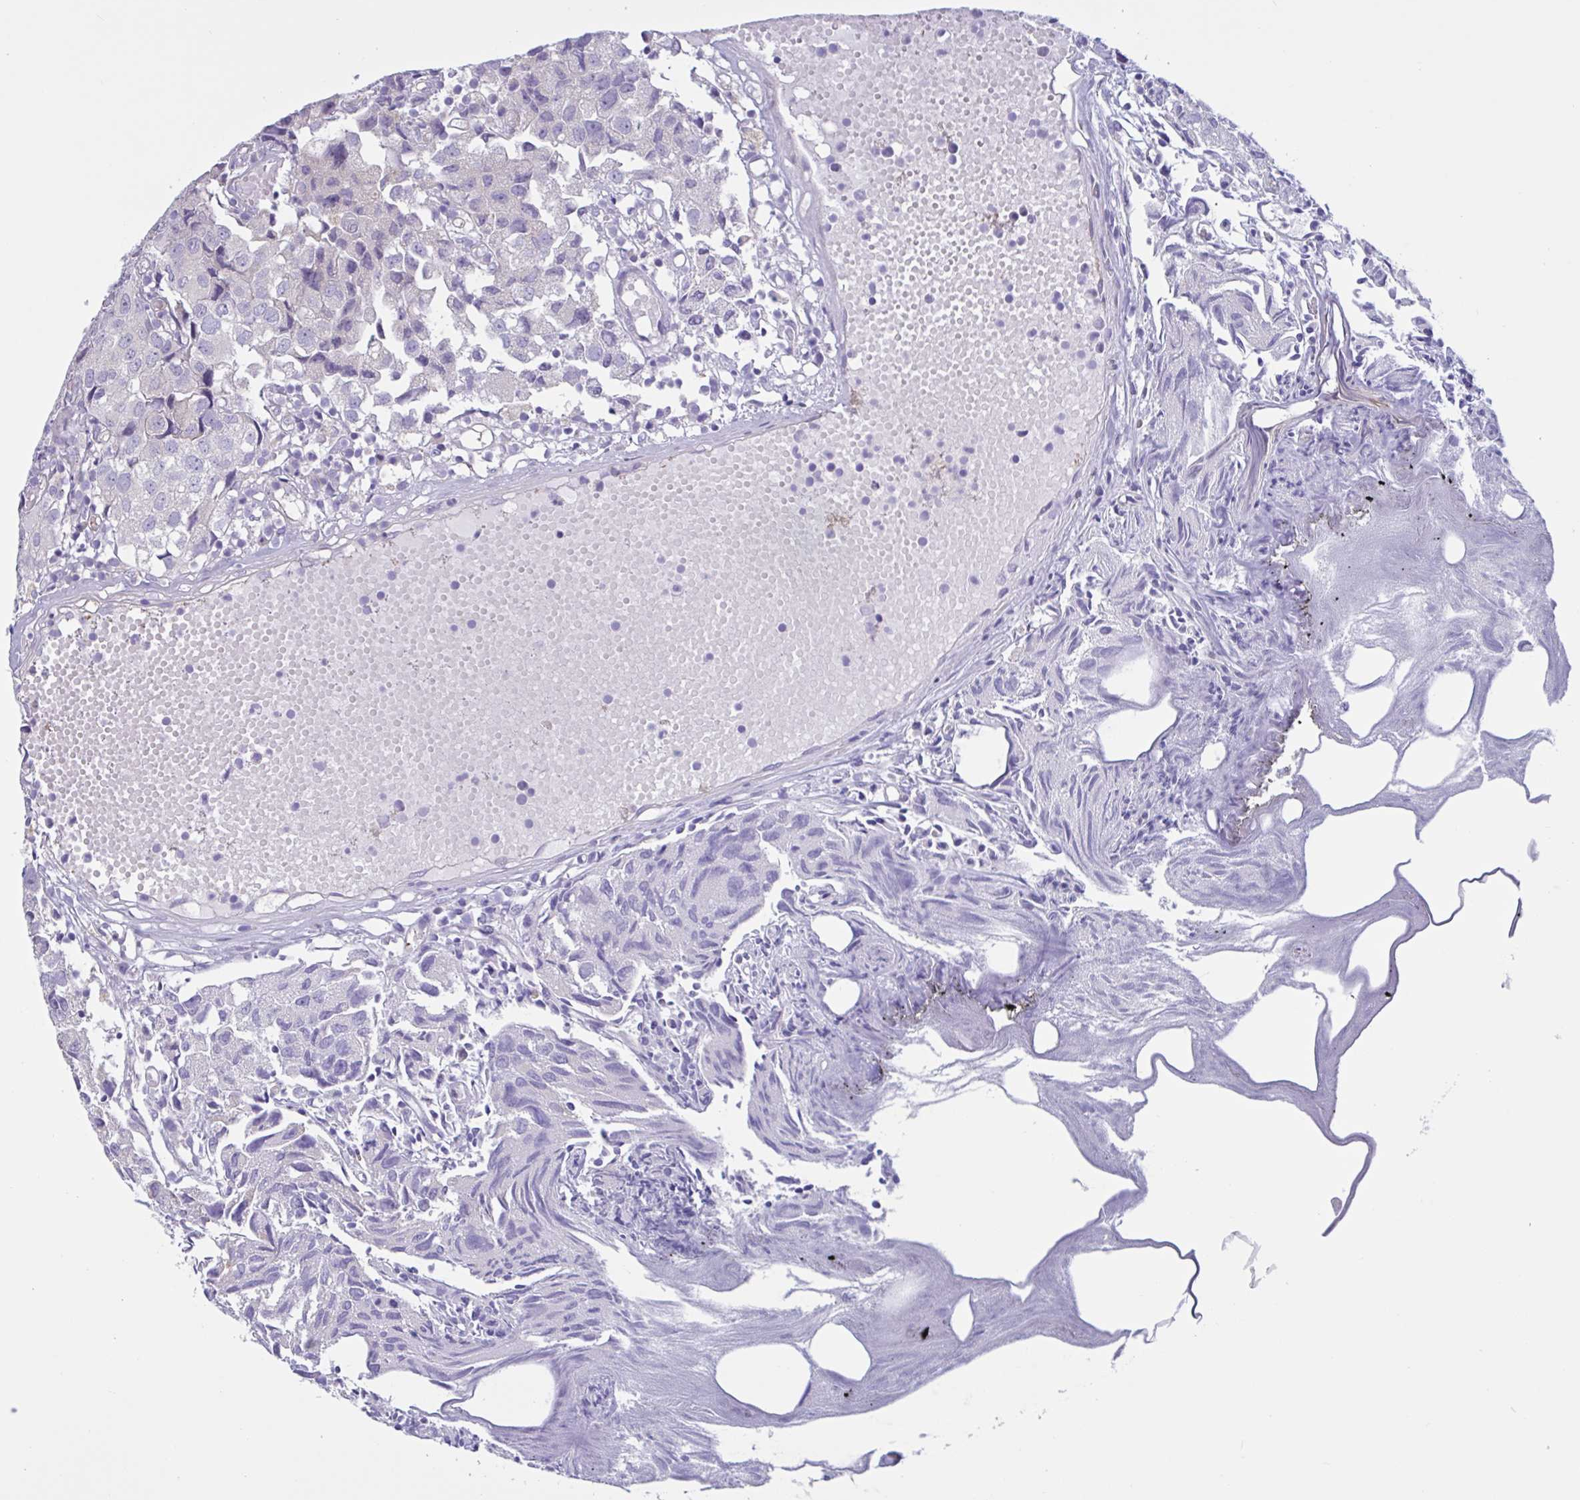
{"staining": {"intensity": "negative", "quantity": "none", "location": "none"}, "tissue": "urothelial cancer", "cell_type": "Tumor cells", "image_type": "cancer", "snomed": [{"axis": "morphology", "description": "Urothelial carcinoma, High grade"}, {"axis": "topography", "description": "Urinary bladder"}], "caption": "This is an IHC image of human urothelial cancer. There is no staining in tumor cells.", "gene": "RPL22L1", "patient": {"sex": "female", "age": 75}}